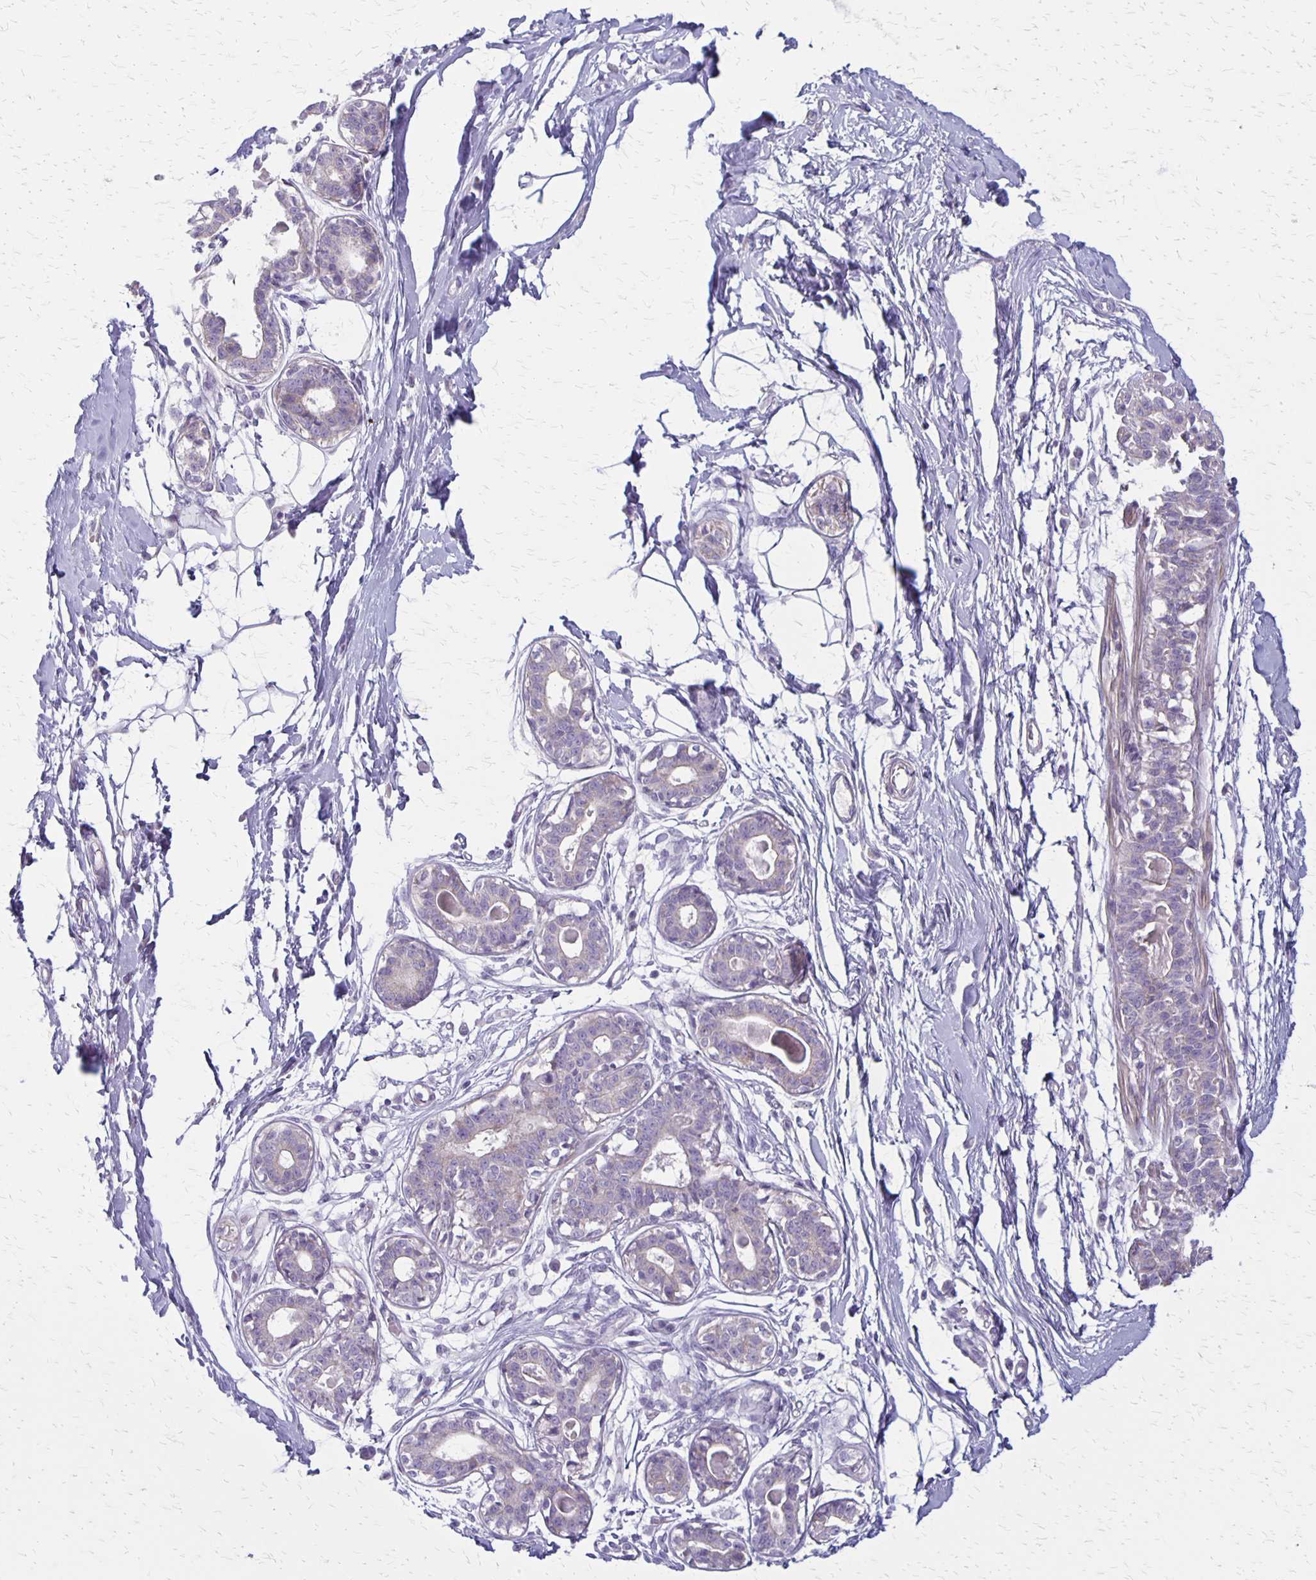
{"staining": {"intensity": "negative", "quantity": "none", "location": "none"}, "tissue": "breast", "cell_type": "Adipocytes", "image_type": "normal", "snomed": [{"axis": "morphology", "description": "Normal tissue, NOS"}, {"axis": "topography", "description": "Breast"}], "caption": "Image shows no protein positivity in adipocytes of normal breast. (Brightfield microscopy of DAB (3,3'-diaminobenzidine) immunohistochemistry at high magnification).", "gene": "HOMER1", "patient": {"sex": "female", "age": 45}}